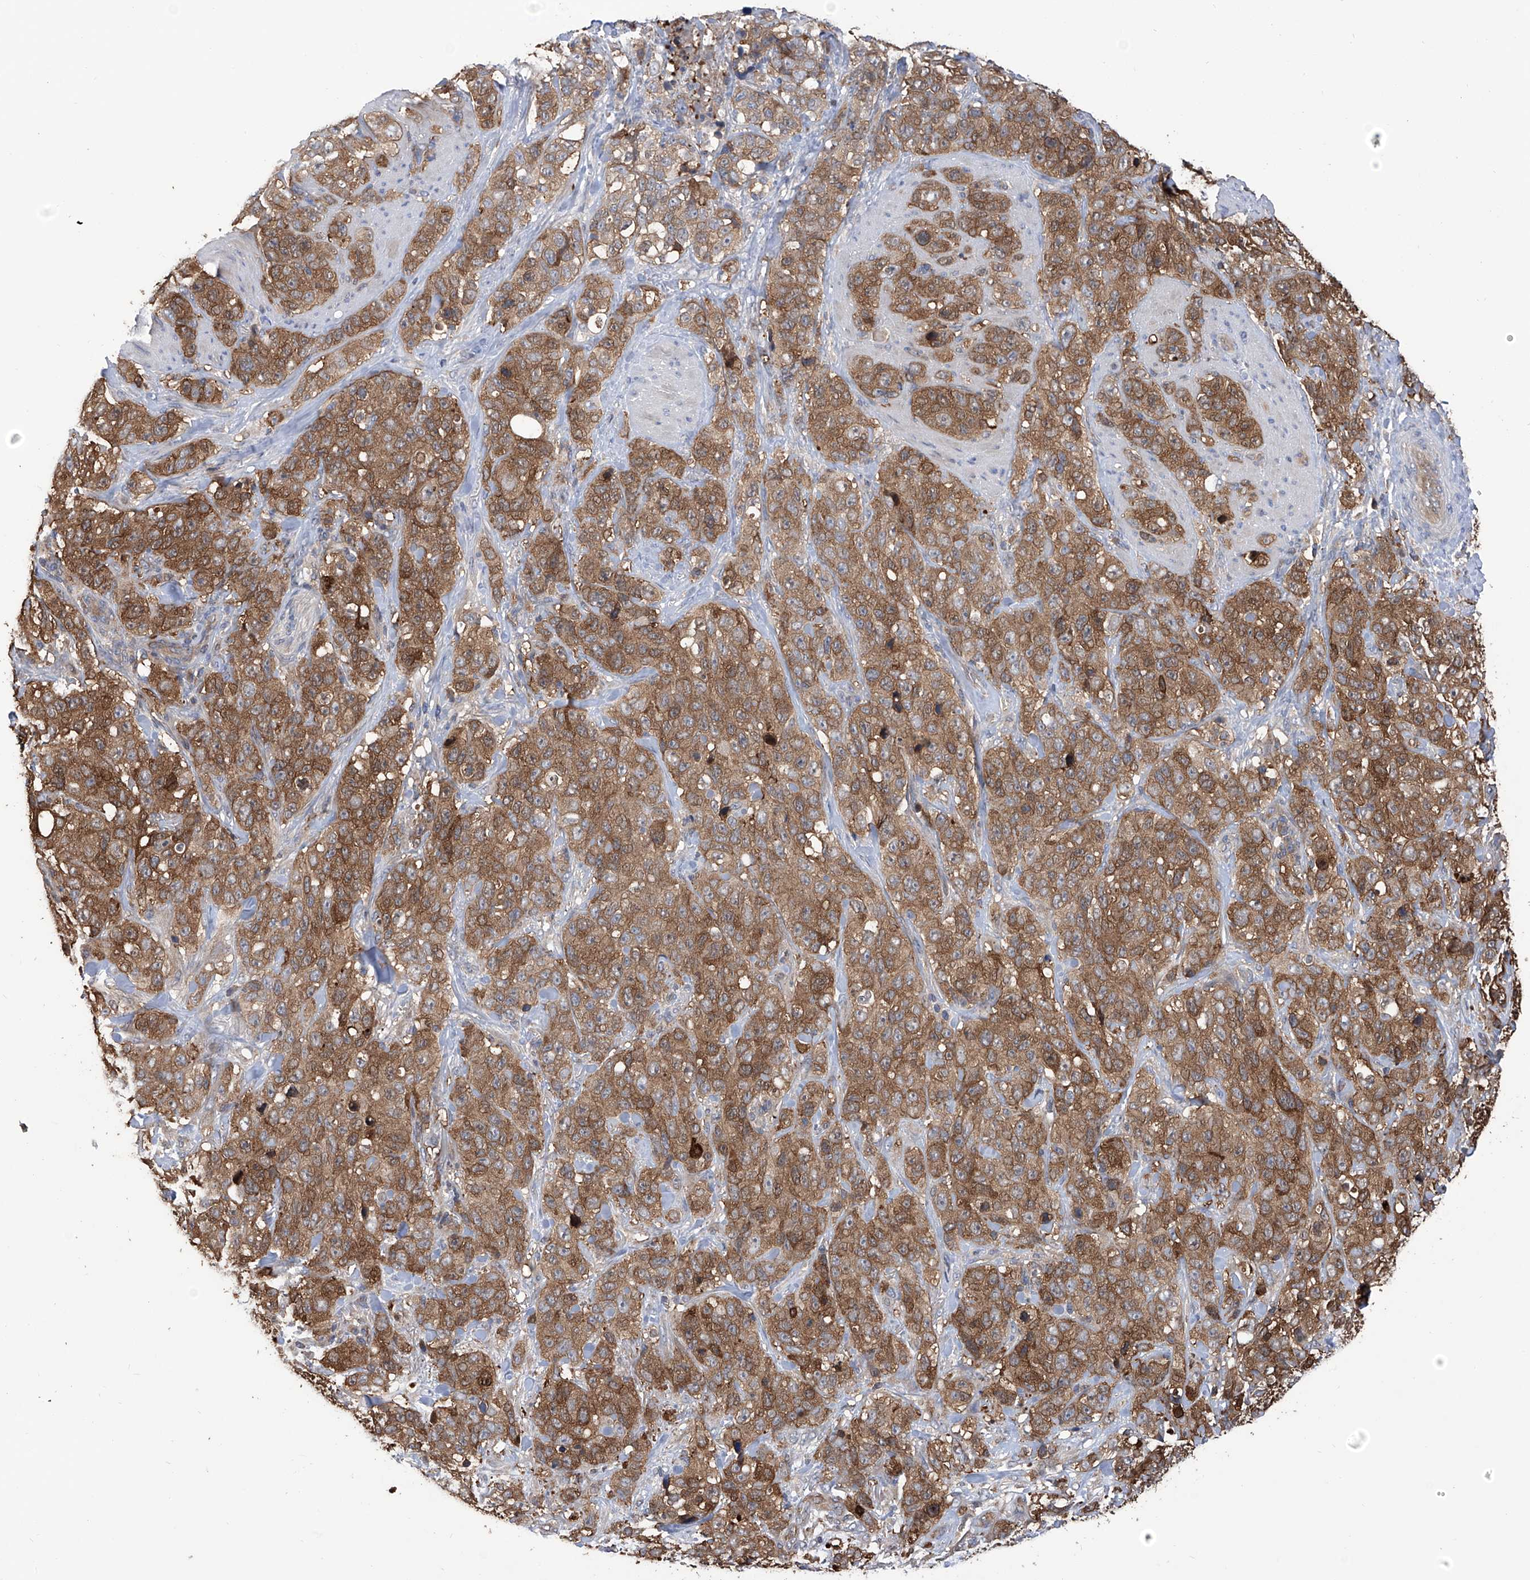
{"staining": {"intensity": "moderate", "quantity": ">75%", "location": "cytoplasmic/membranous"}, "tissue": "stomach cancer", "cell_type": "Tumor cells", "image_type": "cancer", "snomed": [{"axis": "morphology", "description": "Adenocarcinoma, NOS"}, {"axis": "topography", "description": "Stomach"}], "caption": "The micrograph demonstrates a brown stain indicating the presence of a protein in the cytoplasmic/membranous of tumor cells in adenocarcinoma (stomach).", "gene": "NUDT17", "patient": {"sex": "male", "age": 48}}